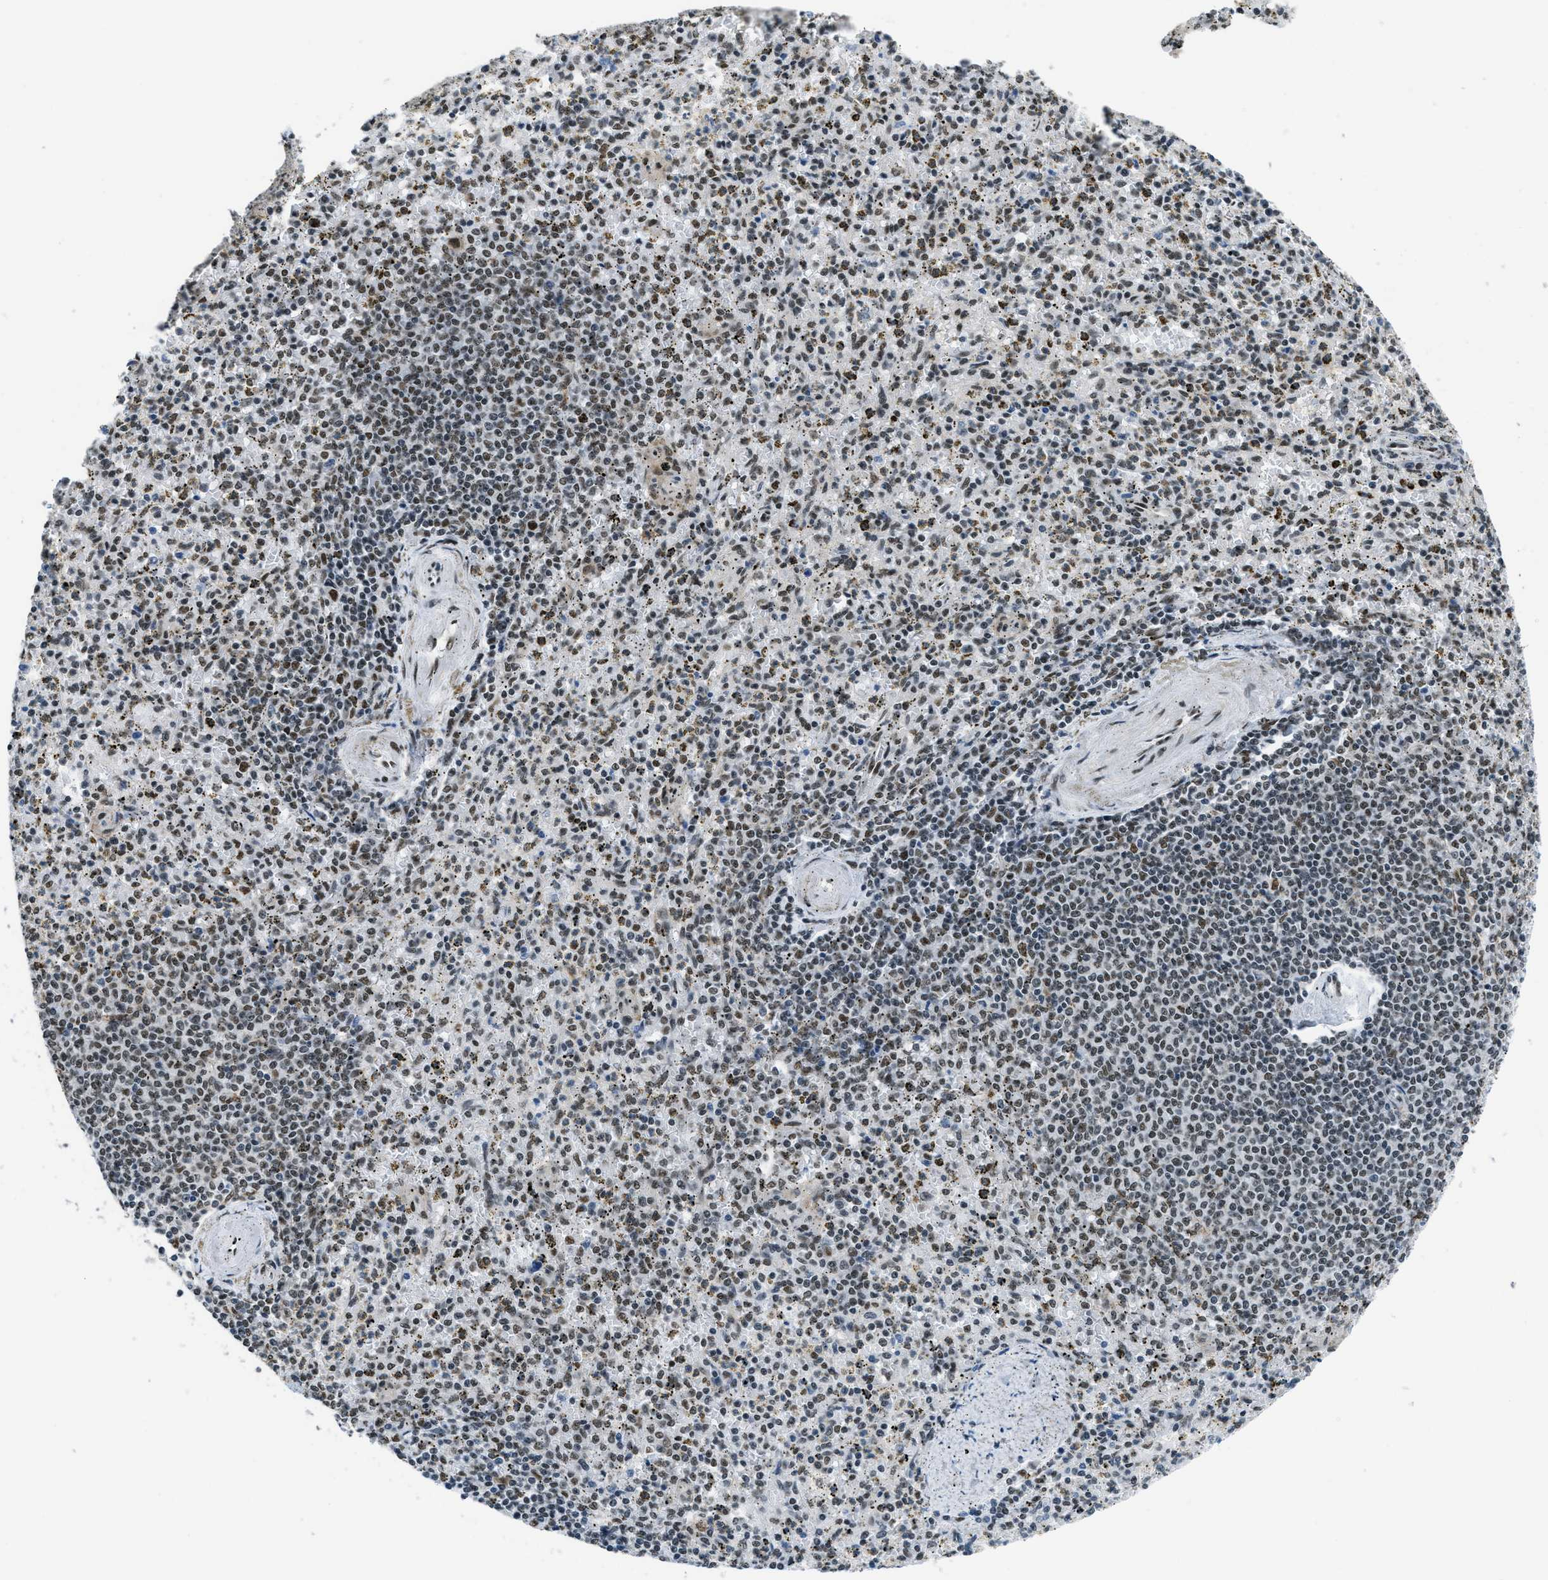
{"staining": {"intensity": "weak", "quantity": "25%-75%", "location": "nuclear"}, "tissue": "spleen", "cell_type": "Cells in red pulp", "image_type": "normal", "snomed": [{"axis": "morphology", "description": "Normal tissue, NOS"}, {"axis": "topography", "description": "Spleen"}], "caption": "This micrograph shows immunohistochemistry staining of unremarkable human spleen, with low weak nuclear positivity in about 25%-75% of cells in red pulp.", "gene": "GATAD2B", "patient": {"sex": "male", "age": 72}}